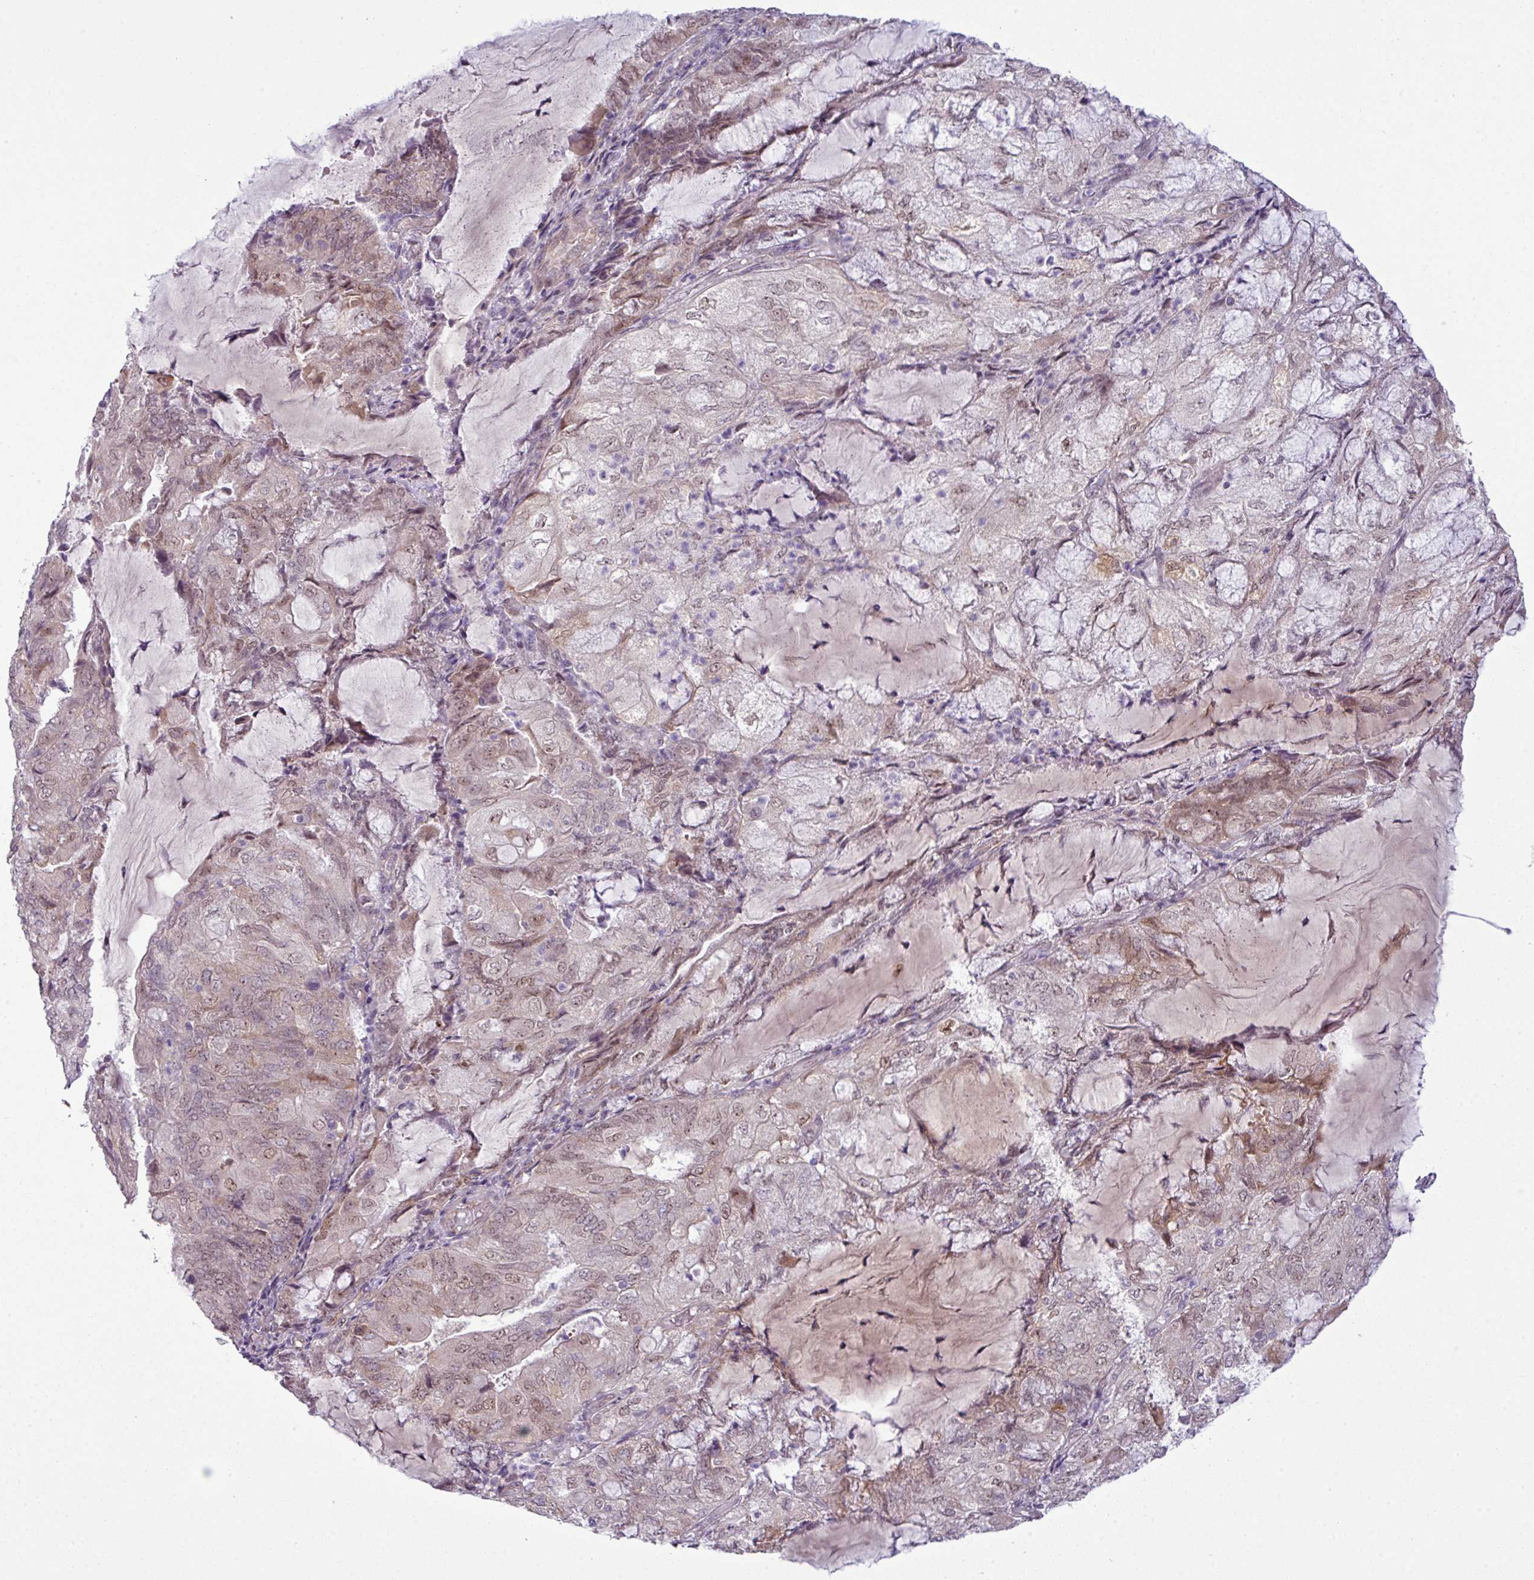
{"staining": {"intensity": "weak", "quantity": "25%-75%", "location": "nuclear"}, "tissue": "endometrial cancer", "cell_type": "Tumor cells", "image_type": "cancer", "snomed": [{"axis": "morphology", "description": "Adenocarcinoma, NOS"}, {"axis": "topography", "description": "Endometrium"}], "caption": "Endometrial adenocarcinoma stained for a protein (brown) shows weak nuclear positive positivity in approximately 25%-75% of tumor cells.", "gene": "MAK16", "patient": {"sex": "female", "age": 81}}